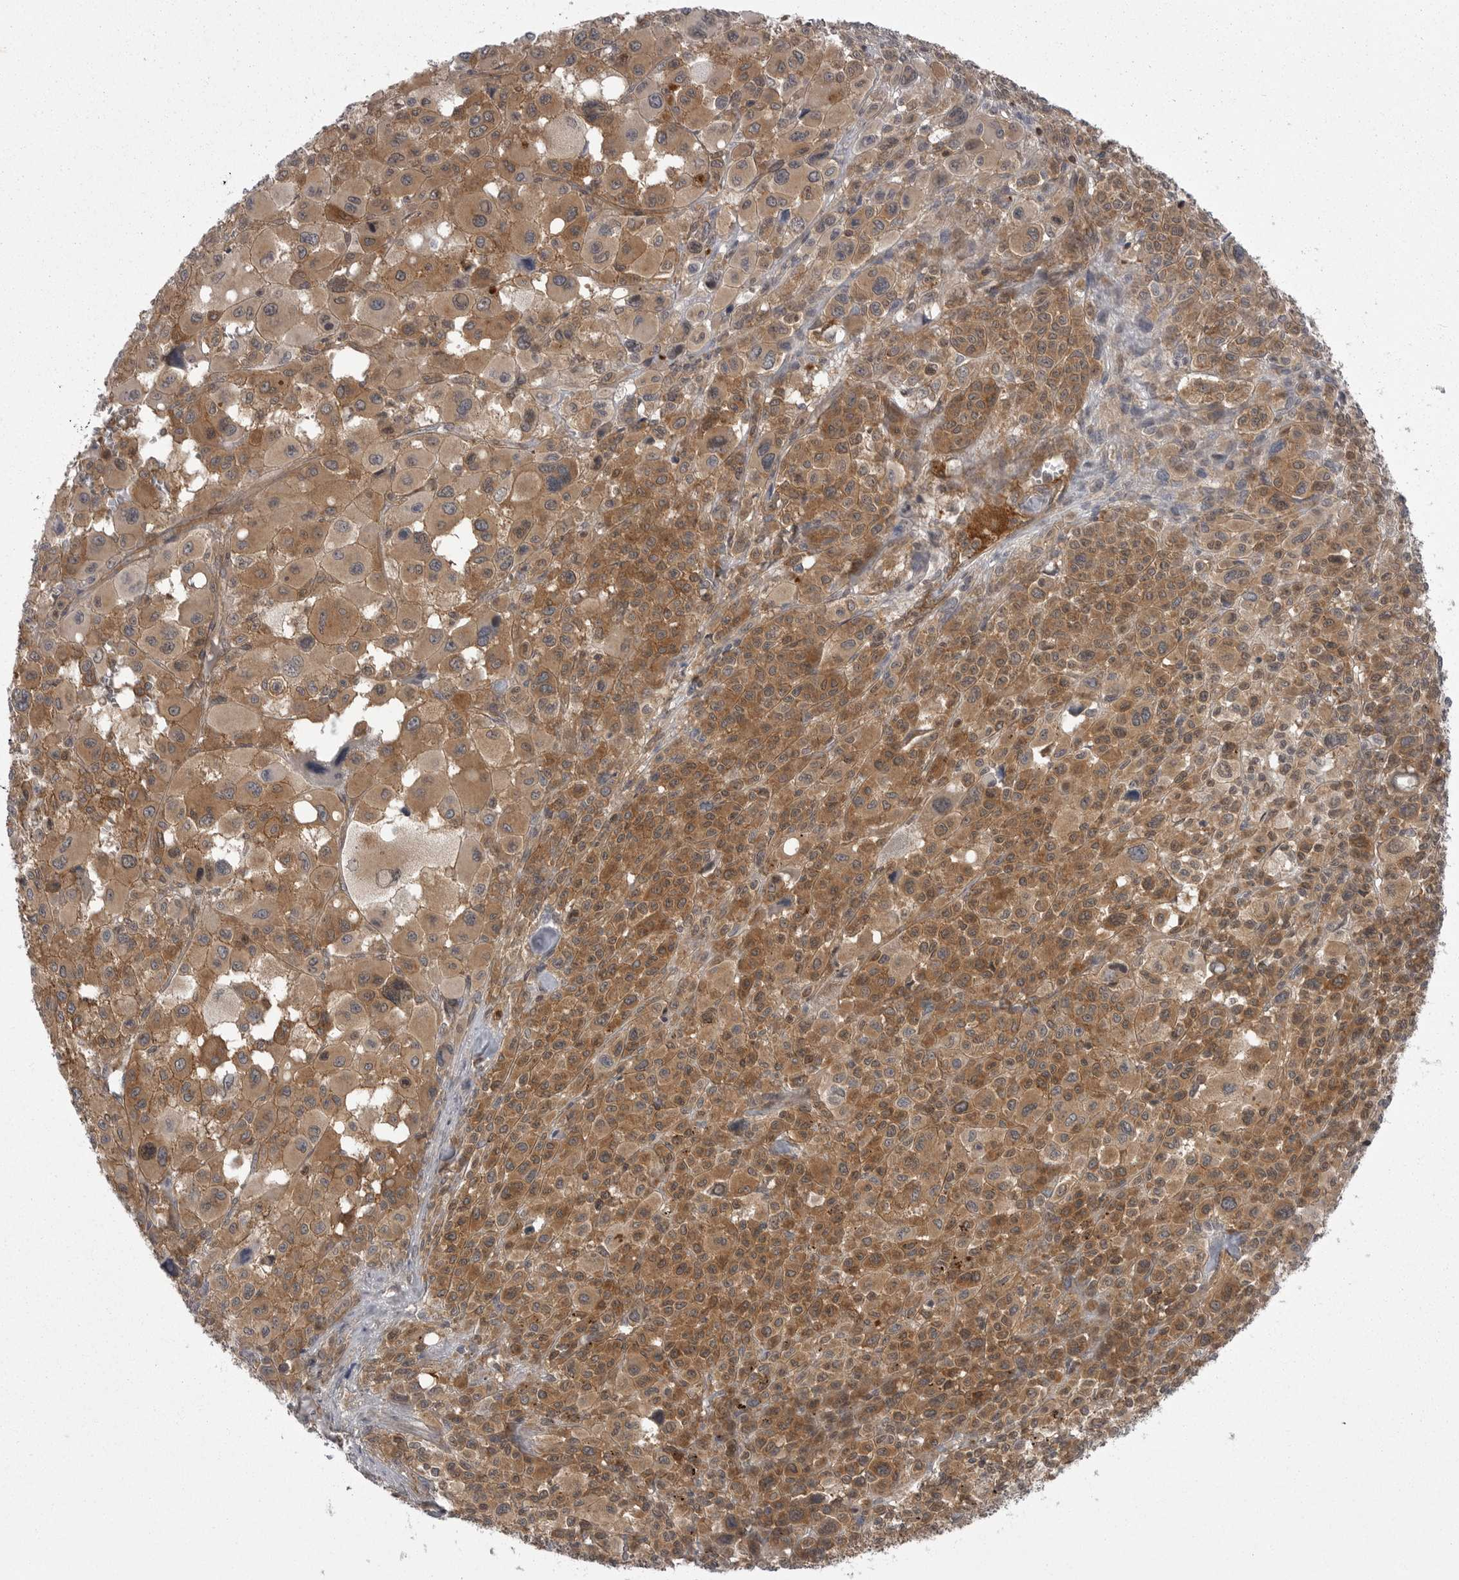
{"staining": {"intensity": "moderate", "quantity": ">75%", "location": "cytoplasmic/membranous"}, "tissue": "melanoma", "cell_type": "Tumor cells", "image_type": "cancer", "snomed": [{"axis": "morphology", "description": "Malignant melanoma, Metastatic site"}, {"axis": "topography", "description": "Skin"}], "caption": "IHC image of human malignant melanoma (metastatic site) stained for a protein (brown), which demonstrates medium levels of moderate cytoplasmic/membranous positivity in approximately >75% of tumor cells.", "gene": "STK24", "patient": {"sex": "female", "age": 74}}